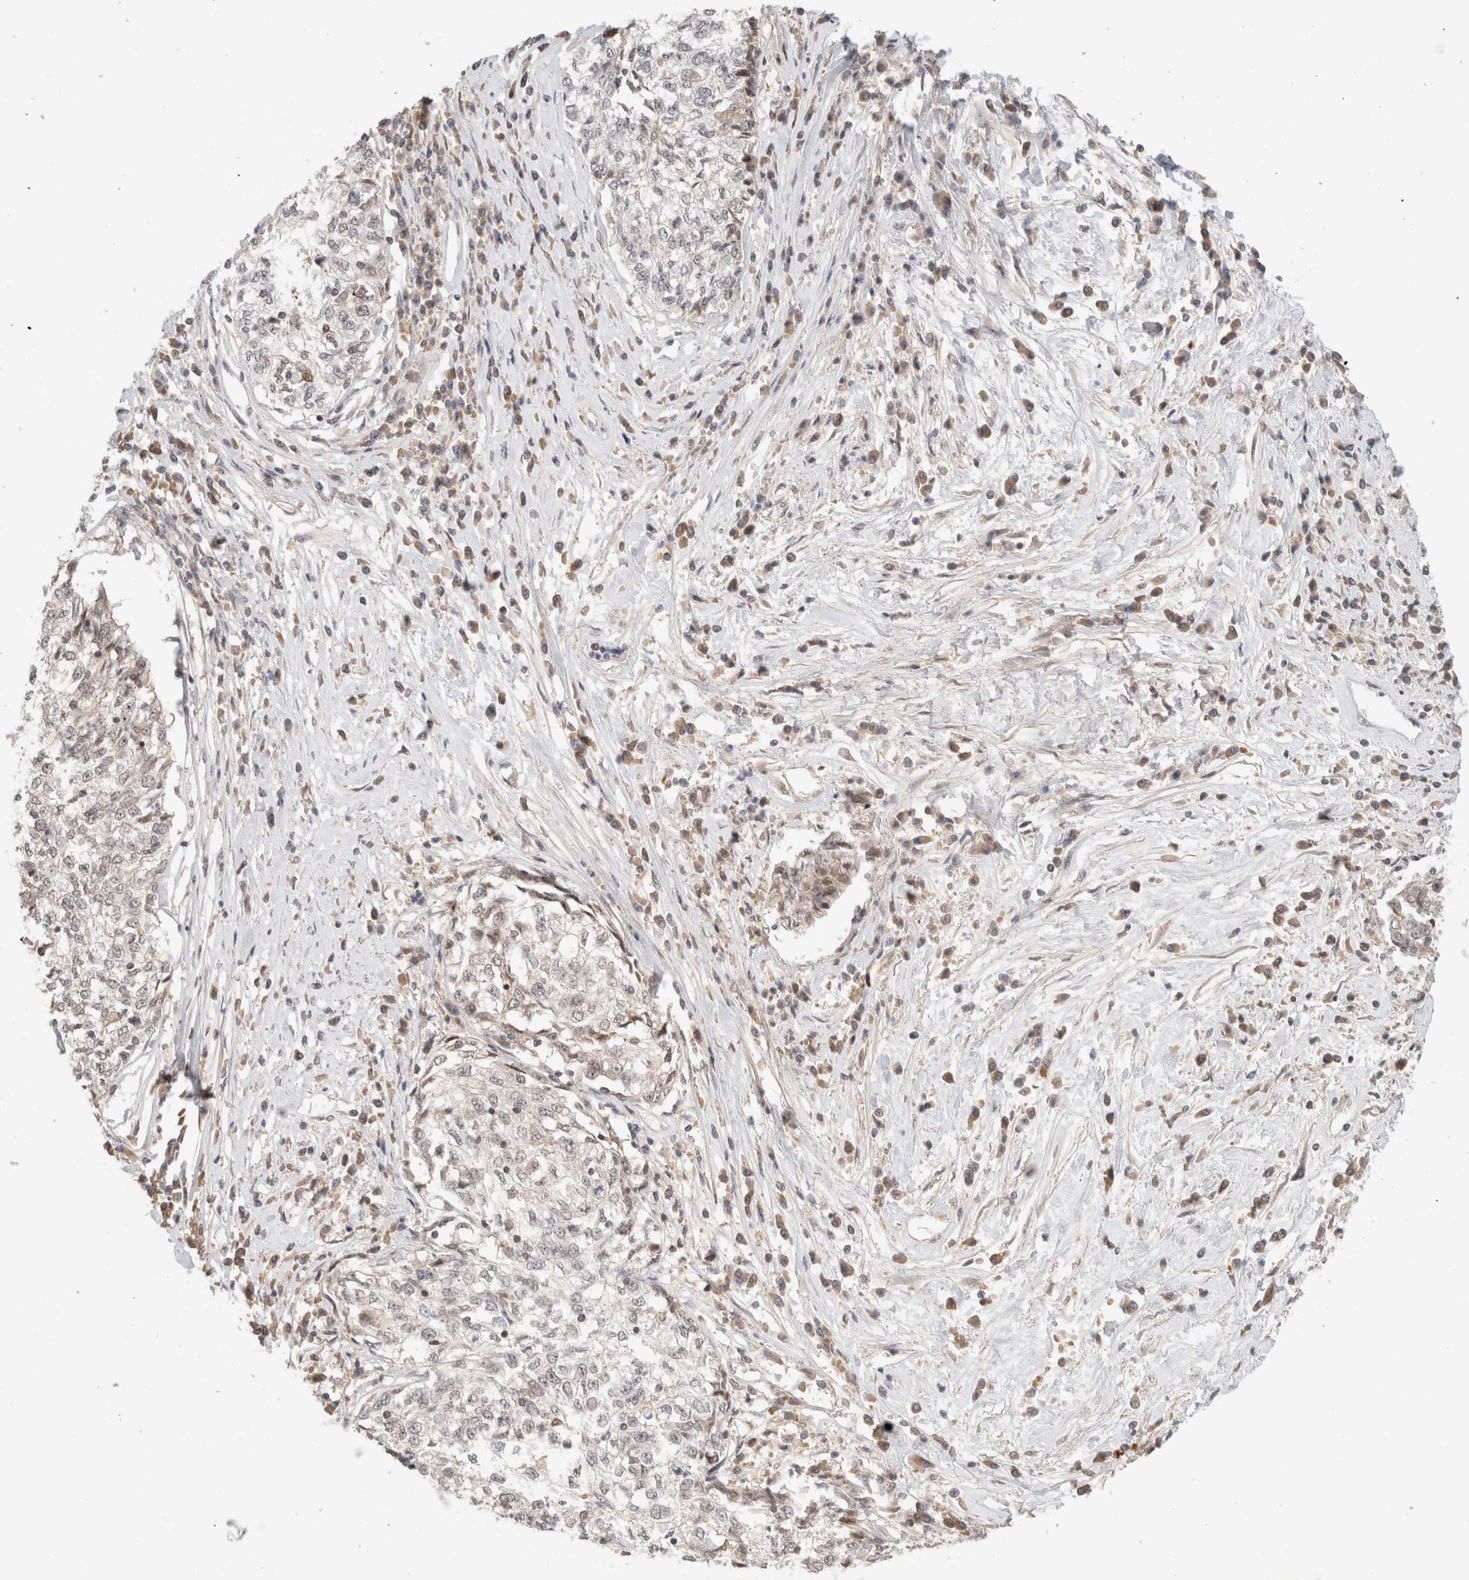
{"staining": {"intensity": "weak", "quantity": "<25%", "location": "nuclear"}, "tissue": "cervical cancer", "cell_type": "Tumor cells", "image_type": "cancer", "snomed": [{"axis": "morphology", "description": "Squamous cell carcinoma, NOS"}, {"axis": "topography", "description": "Cervix"}], "caption": "The photomicrograph exhibits no staining of tumor cells in squamous cell carcinoma (cervical).", "gene": "MRM3", "patient": {"sex": "female", "age": 57}}